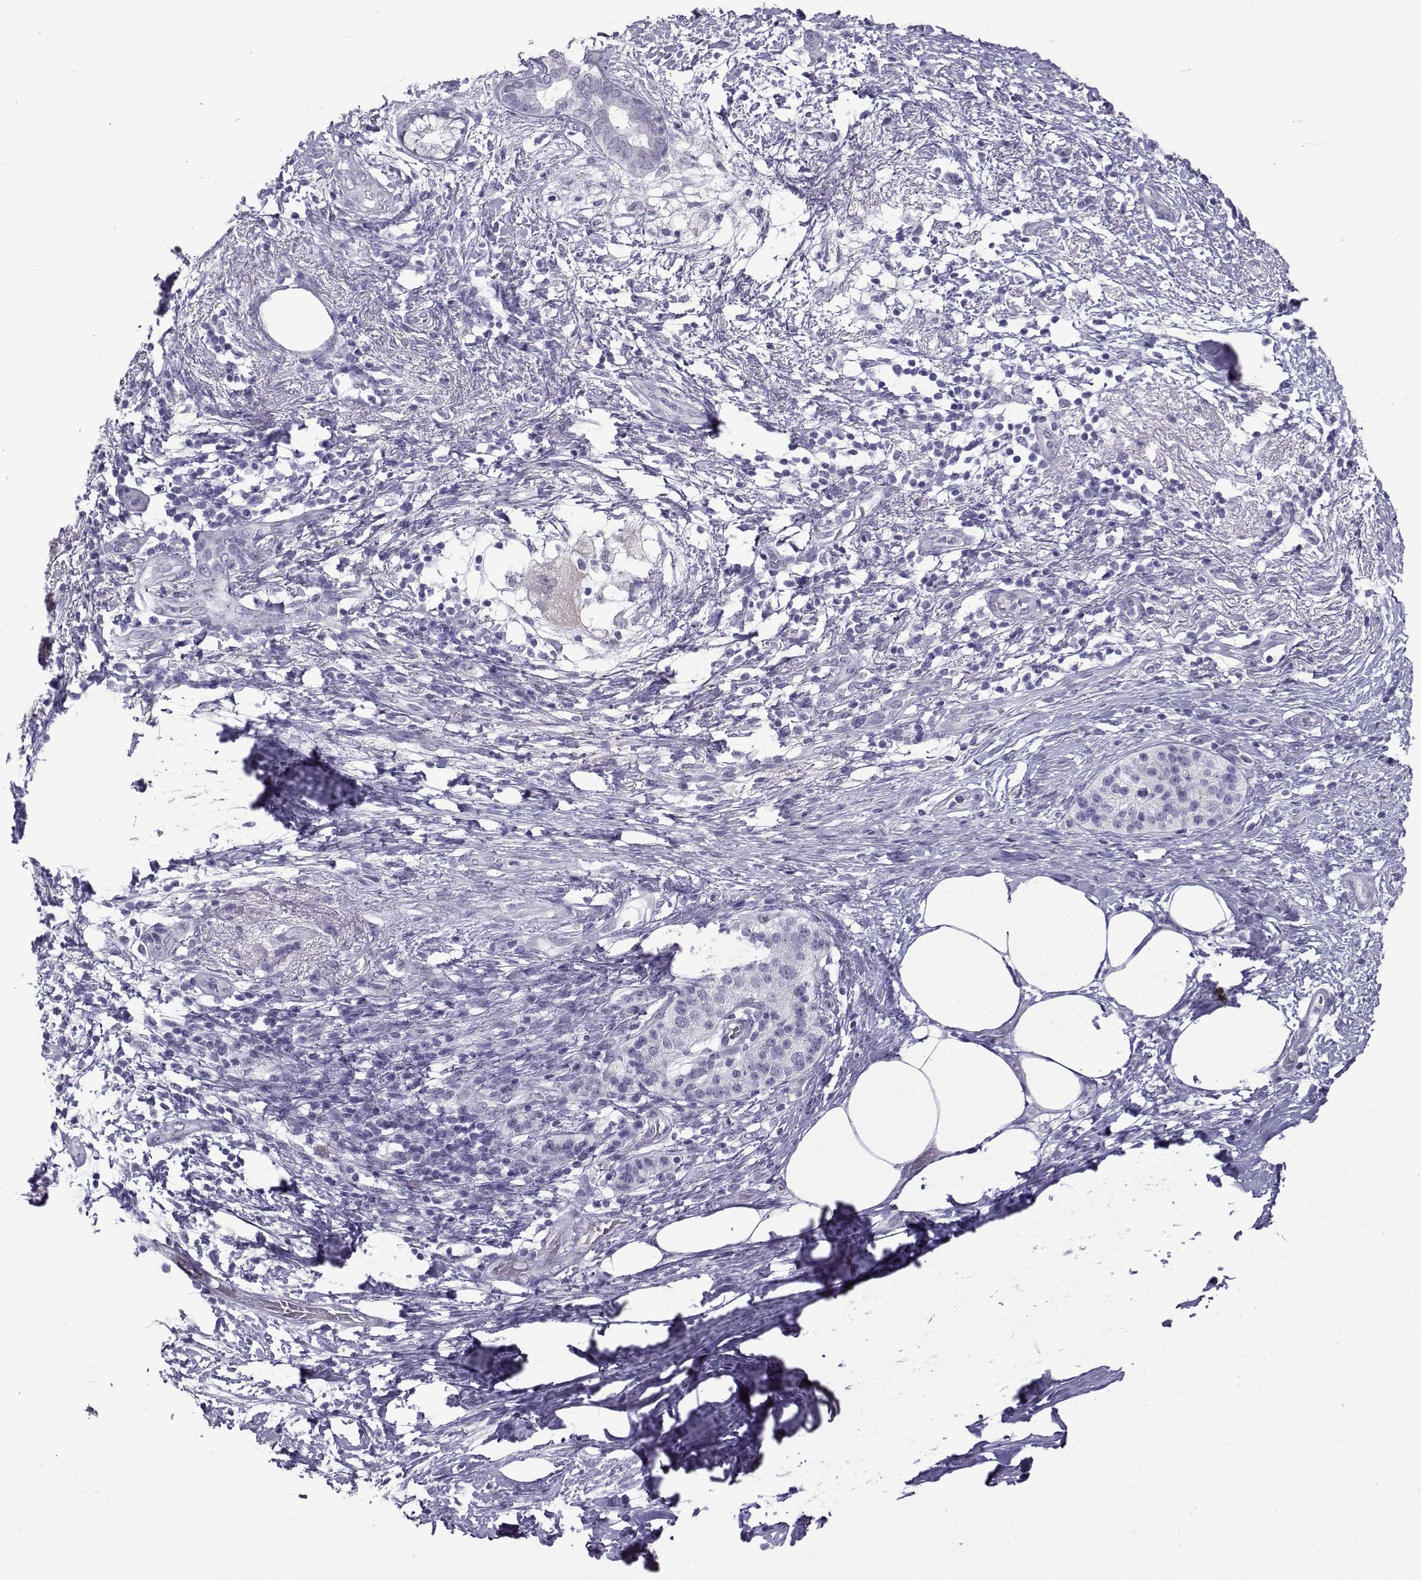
{"staining": {"intensity": "negative", "quantity": "none", "location": "none"}, "tissue": "pancreatic cancer", "cell_type": "Tumor cells", "image_type": "cancer", "snomed": [{"axis": "morphology", "description": "Adenocarcinoma, NOS"}, {"axis": "topography", "description": "Pancreas"}], "caption": "There is no significant positivity in tumor cells of pancreatic cancer.", "gene": "CFAP53", "patient": {"sex": "female", "age": 72}}